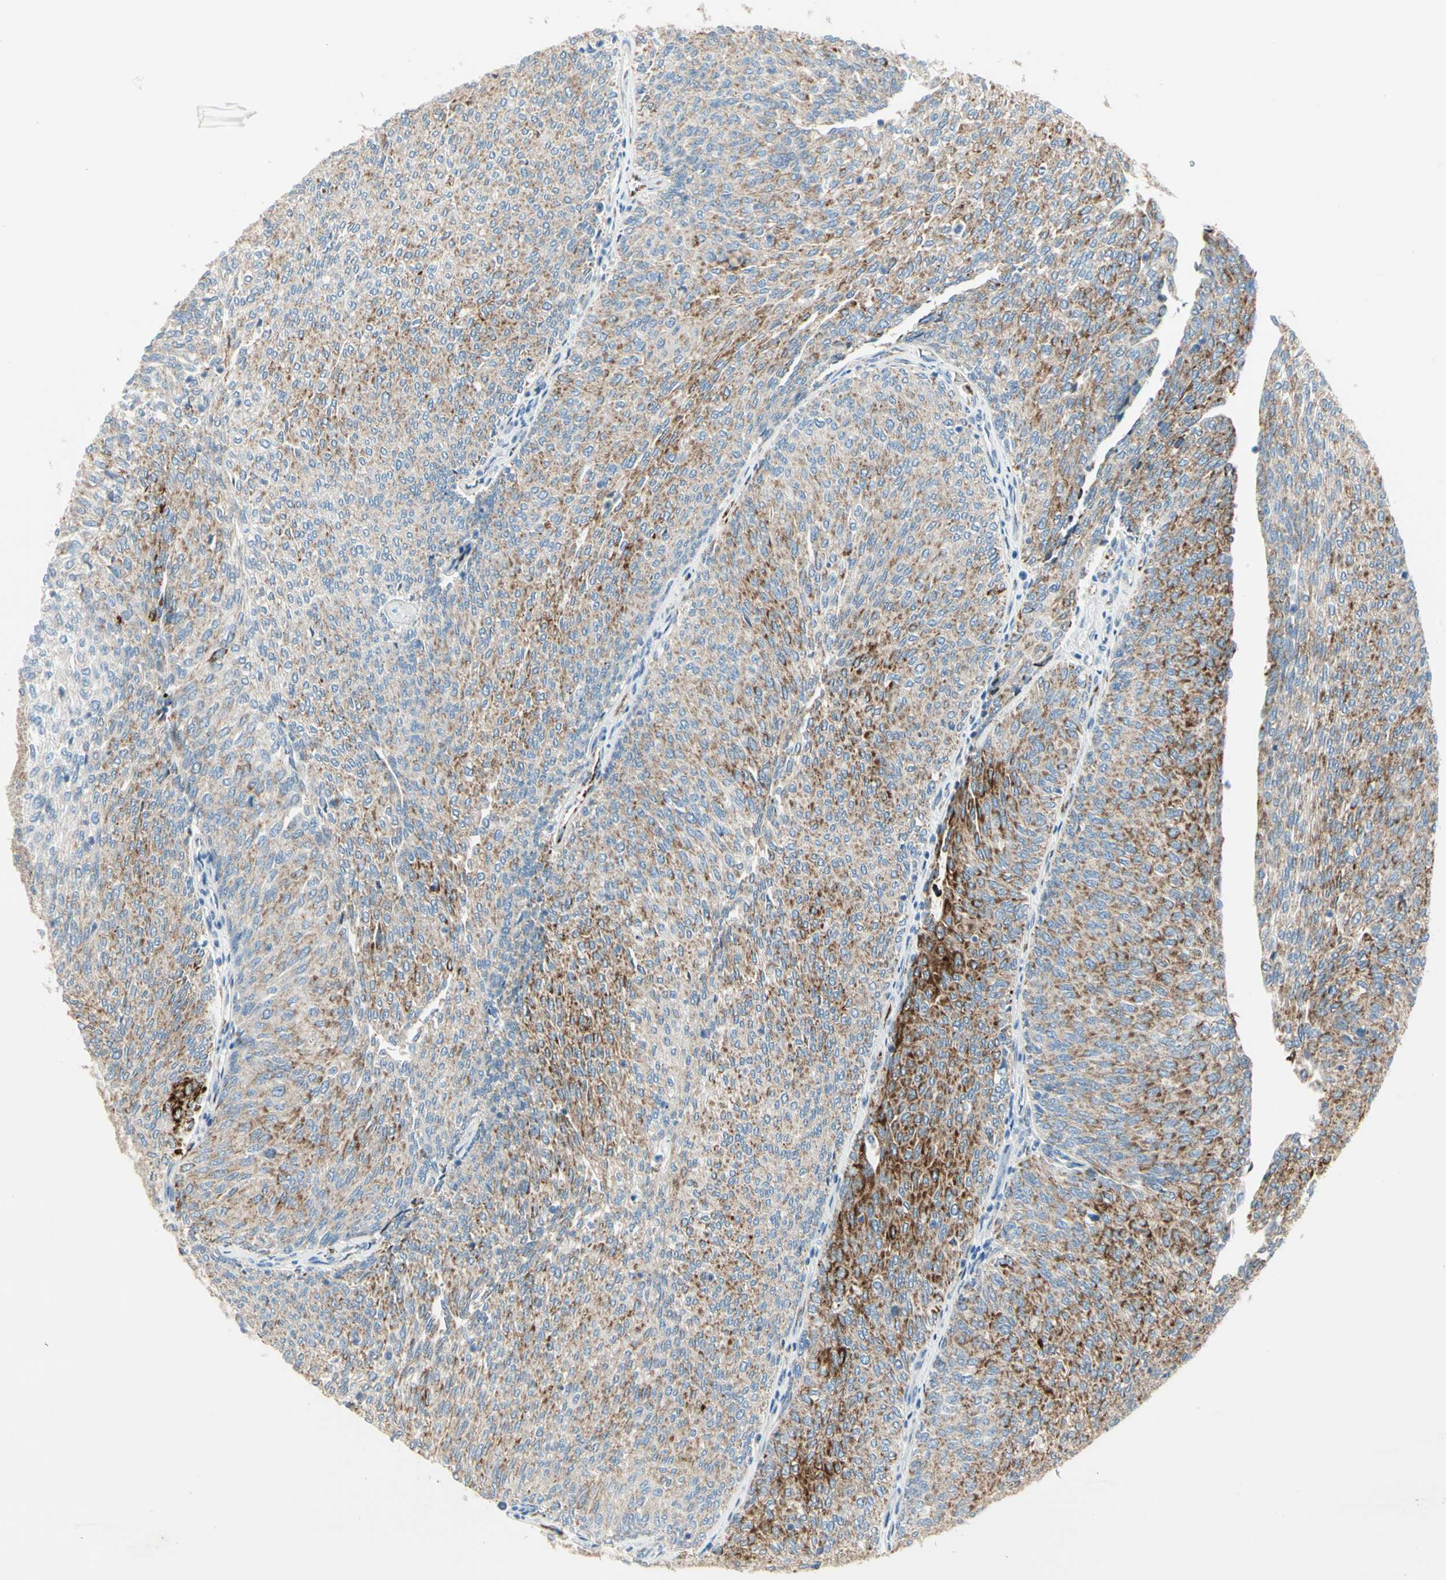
{"staining": {"intensity": "strong", "quantity": "25%-75%", "location": "cytoplasmic/membranous"}, "tissue": "urothelial cancer", "cell_type": "Tumor cells", "image_type": "cancer", "snomed": [{"axis": "morphology", "description": "Urothelial carcinoma, Low grade"}, {"axis": "topography", "description": "Urinary bladder"}], "caption": "Urothelial cancer was stained to show a protein in brown. There is high levels of strong cytoplasmic/membranous staining in about 25%-75% of tumor cells. (IHC, brightfield microscopy, high magnification).", "gene": "SLC6A15", "patient": {"sex": "female", "age": 79}}